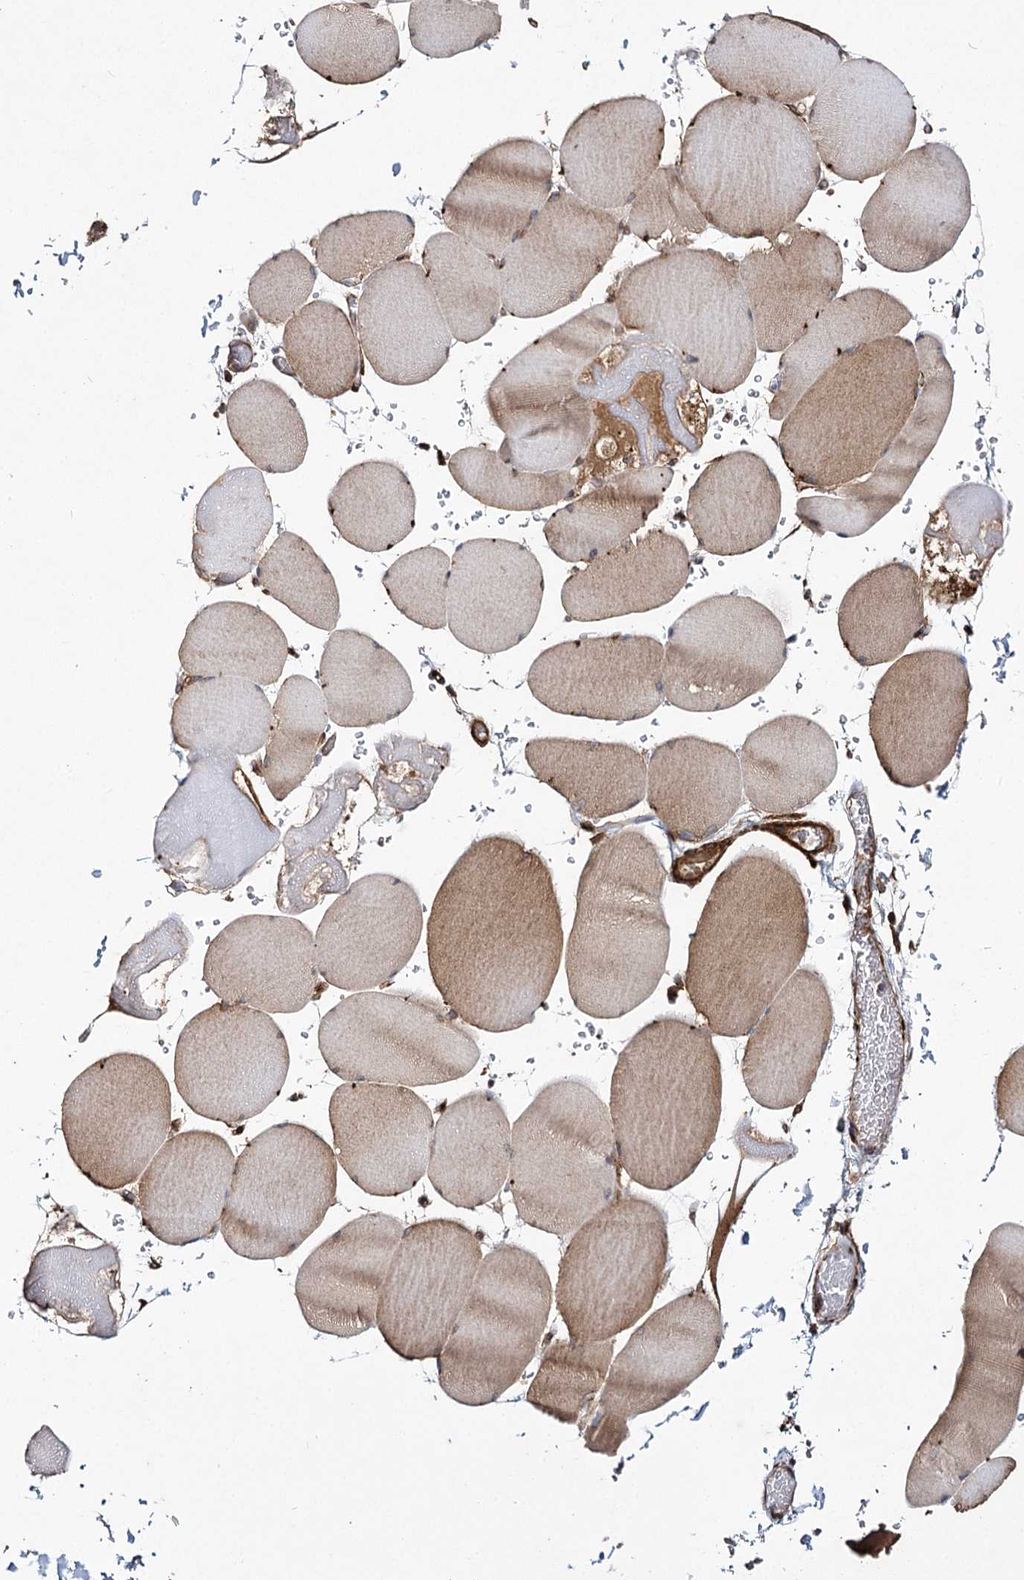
{"staining": {"intensity": "moderate", "quantity": ">75%", "location": "cytoplasmic/membranous"}, "tissue": "skeletal muscle", "cell_type": "Myocytes", "image_type": "normal", "snomed": [{"axis": "morphology", "description": "Normal tissue, NOS"}, {"axis": "topography", "description": "Skeletal muscle"}, {"axis": "topography", "description": "Head-Neck"}], "caption": "Immunohistochemical staining of normal skeletal muscle reveals >75% levels of moderate cytoplasmic/membranous protein staining in approximately >75% of myocytes. The staining was performed using DAB (3,3'-diaminobenzidine) to visualize the protein expression in brown, while the nuclei were stained in blue with hematoxylin (Magnification: 20x).", "gene": "MYO1C", "patient": {"sex": "male", "age": 66}}